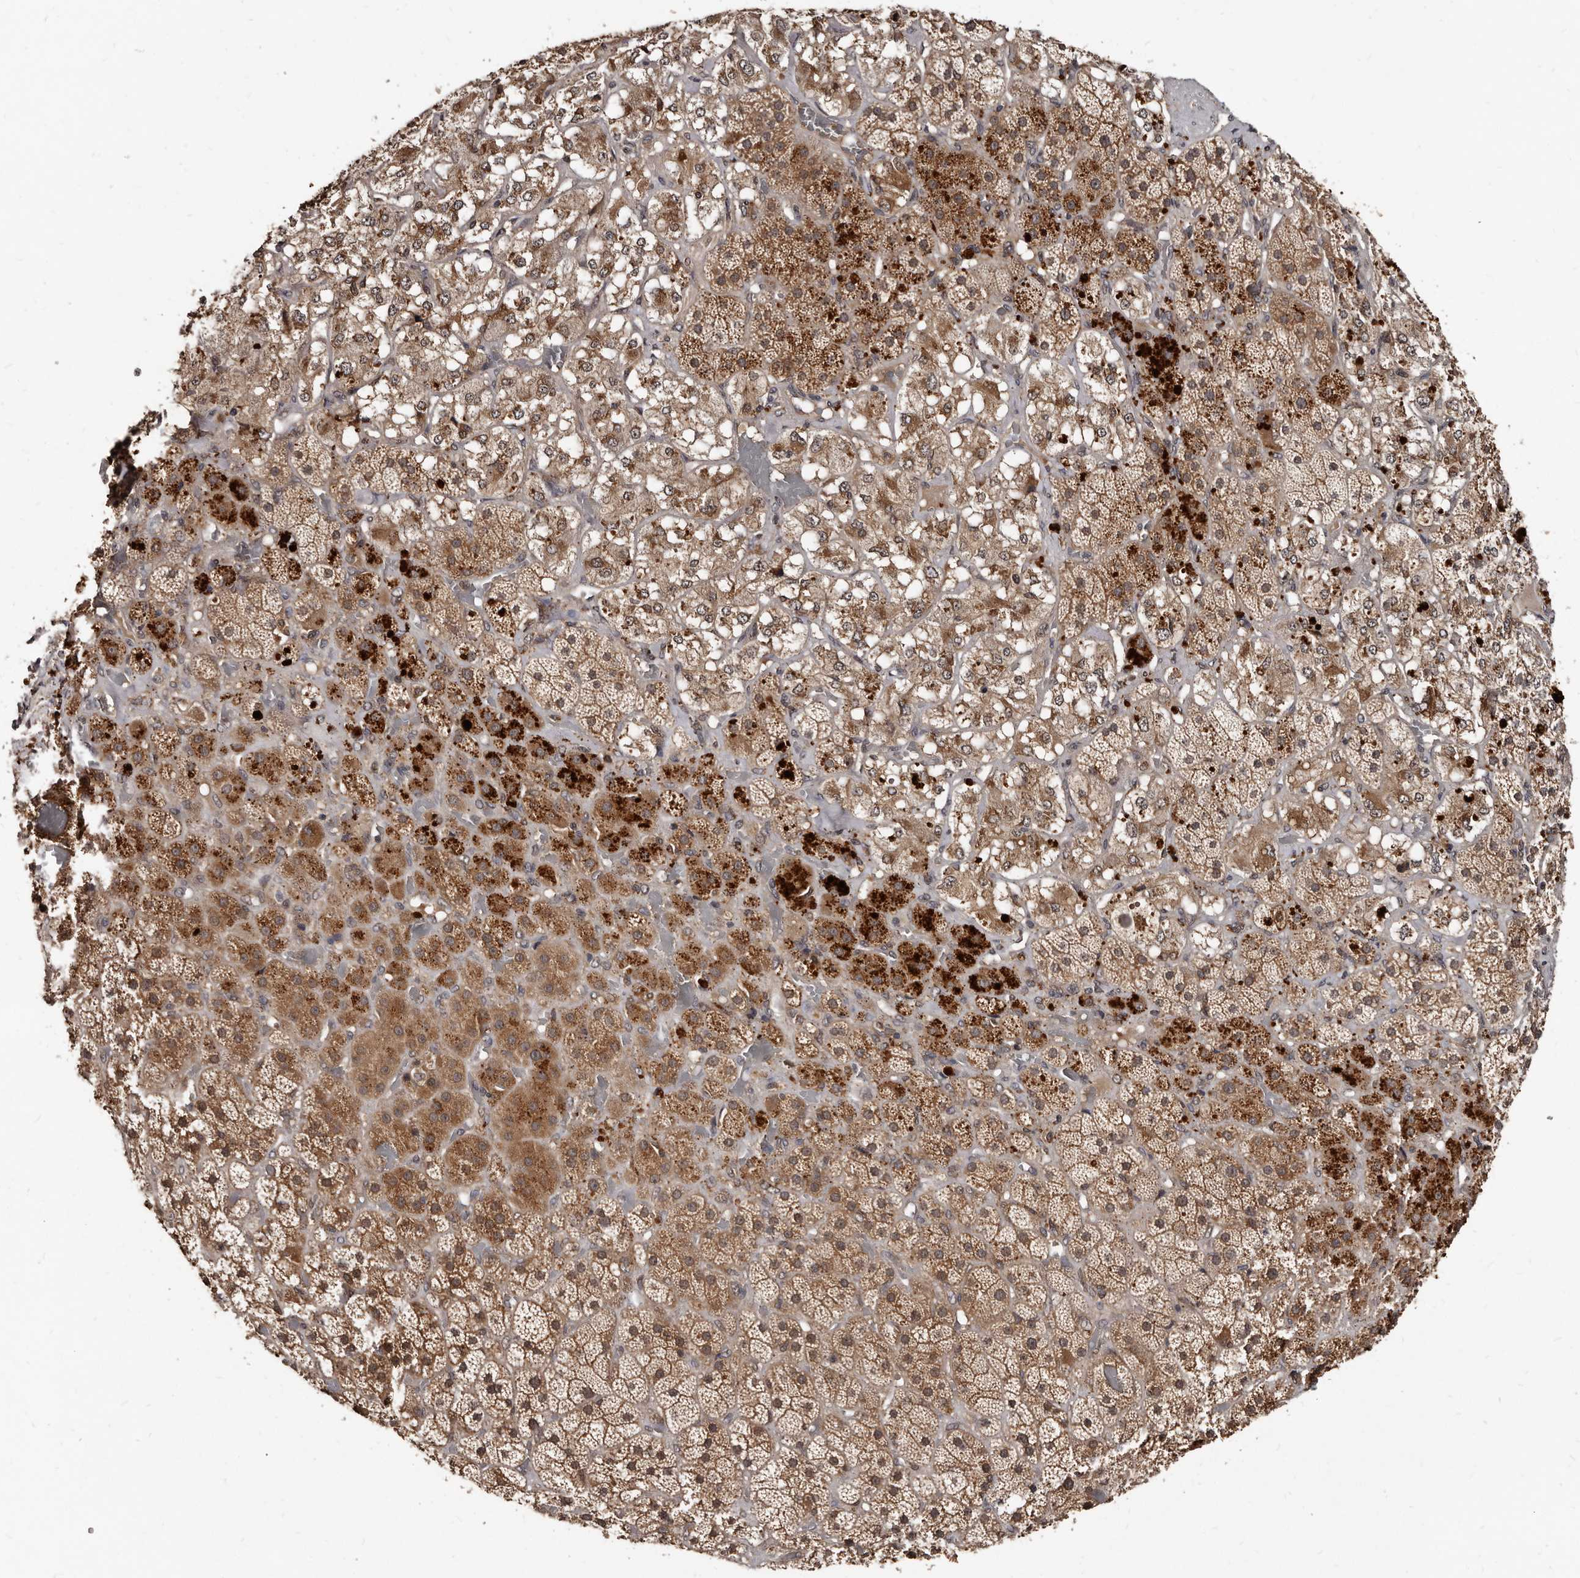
{"staining": {"intensity": "moderate", "quantity": ">75%", "location": "cytoplasmic/membranous"}, "tissue": "adrenal gland", "cell_type": "Glandular cells", "image_type": "normal", "snomed": [{"axis": "morphology", "description": "Normal tissue, NOS"}, {"axis": "topography", "description": "Adrenal gland"}], "caption": "Brown immunohistochemical staining in benign adrenal gland demonstrates moderate cytoplasmic/membranous expression in about >75% of glandular cells. (Brightfield microscopy of DAB IHC at high magnification).", "gene": "PMVK", "patient": {"sex": "male", "age": 57}}